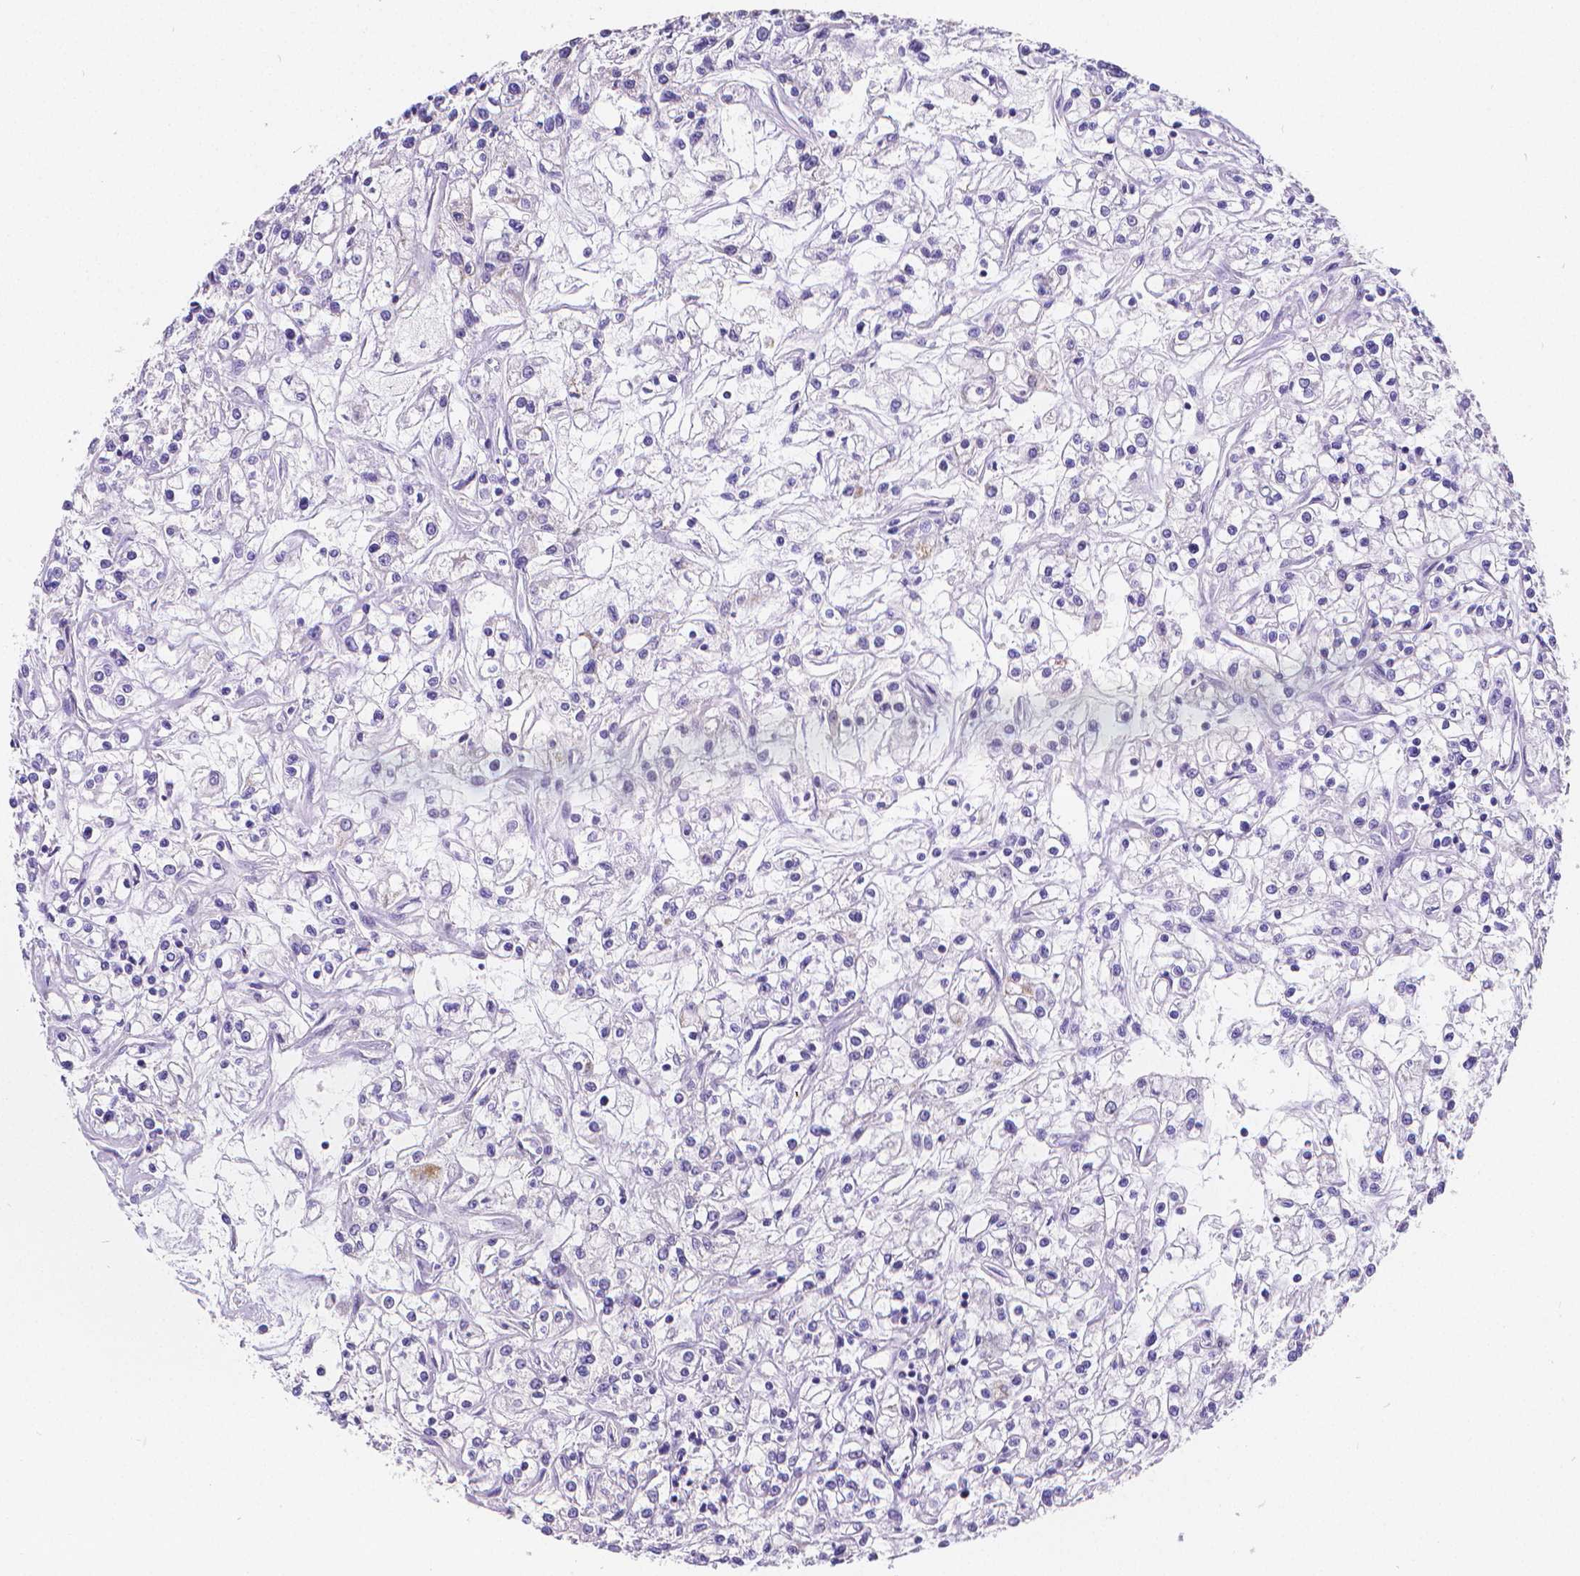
{"staining": {"intensity": "negative", "quantity": "none", "location": "none"}, "tissue": "renal cancer", "cell_type": "Tumor cells", "image_type": "cancer", "snomed": [{"axis": "morphology", "description": "Adenocarcinoma, NOS"}, {"axis": "topography", "description": "Kidney"}], "caption": "High magnification brightfield microscopy of adenocarcinoma (renal) stained with DAB (3,3'-diaminobenzidine) (brown) and counterstained with hematoxylin (blue): tumor cells show no significant staining. Brightfield microscopy of immunohistochemistry (IHC) stained with DAB (3,3'-diaminobenzidine) (brown) and hematoxylin (blue), captured at high magnification.", "gene": "MEF2C", "patient": {"sex": "female", "age": 59}}